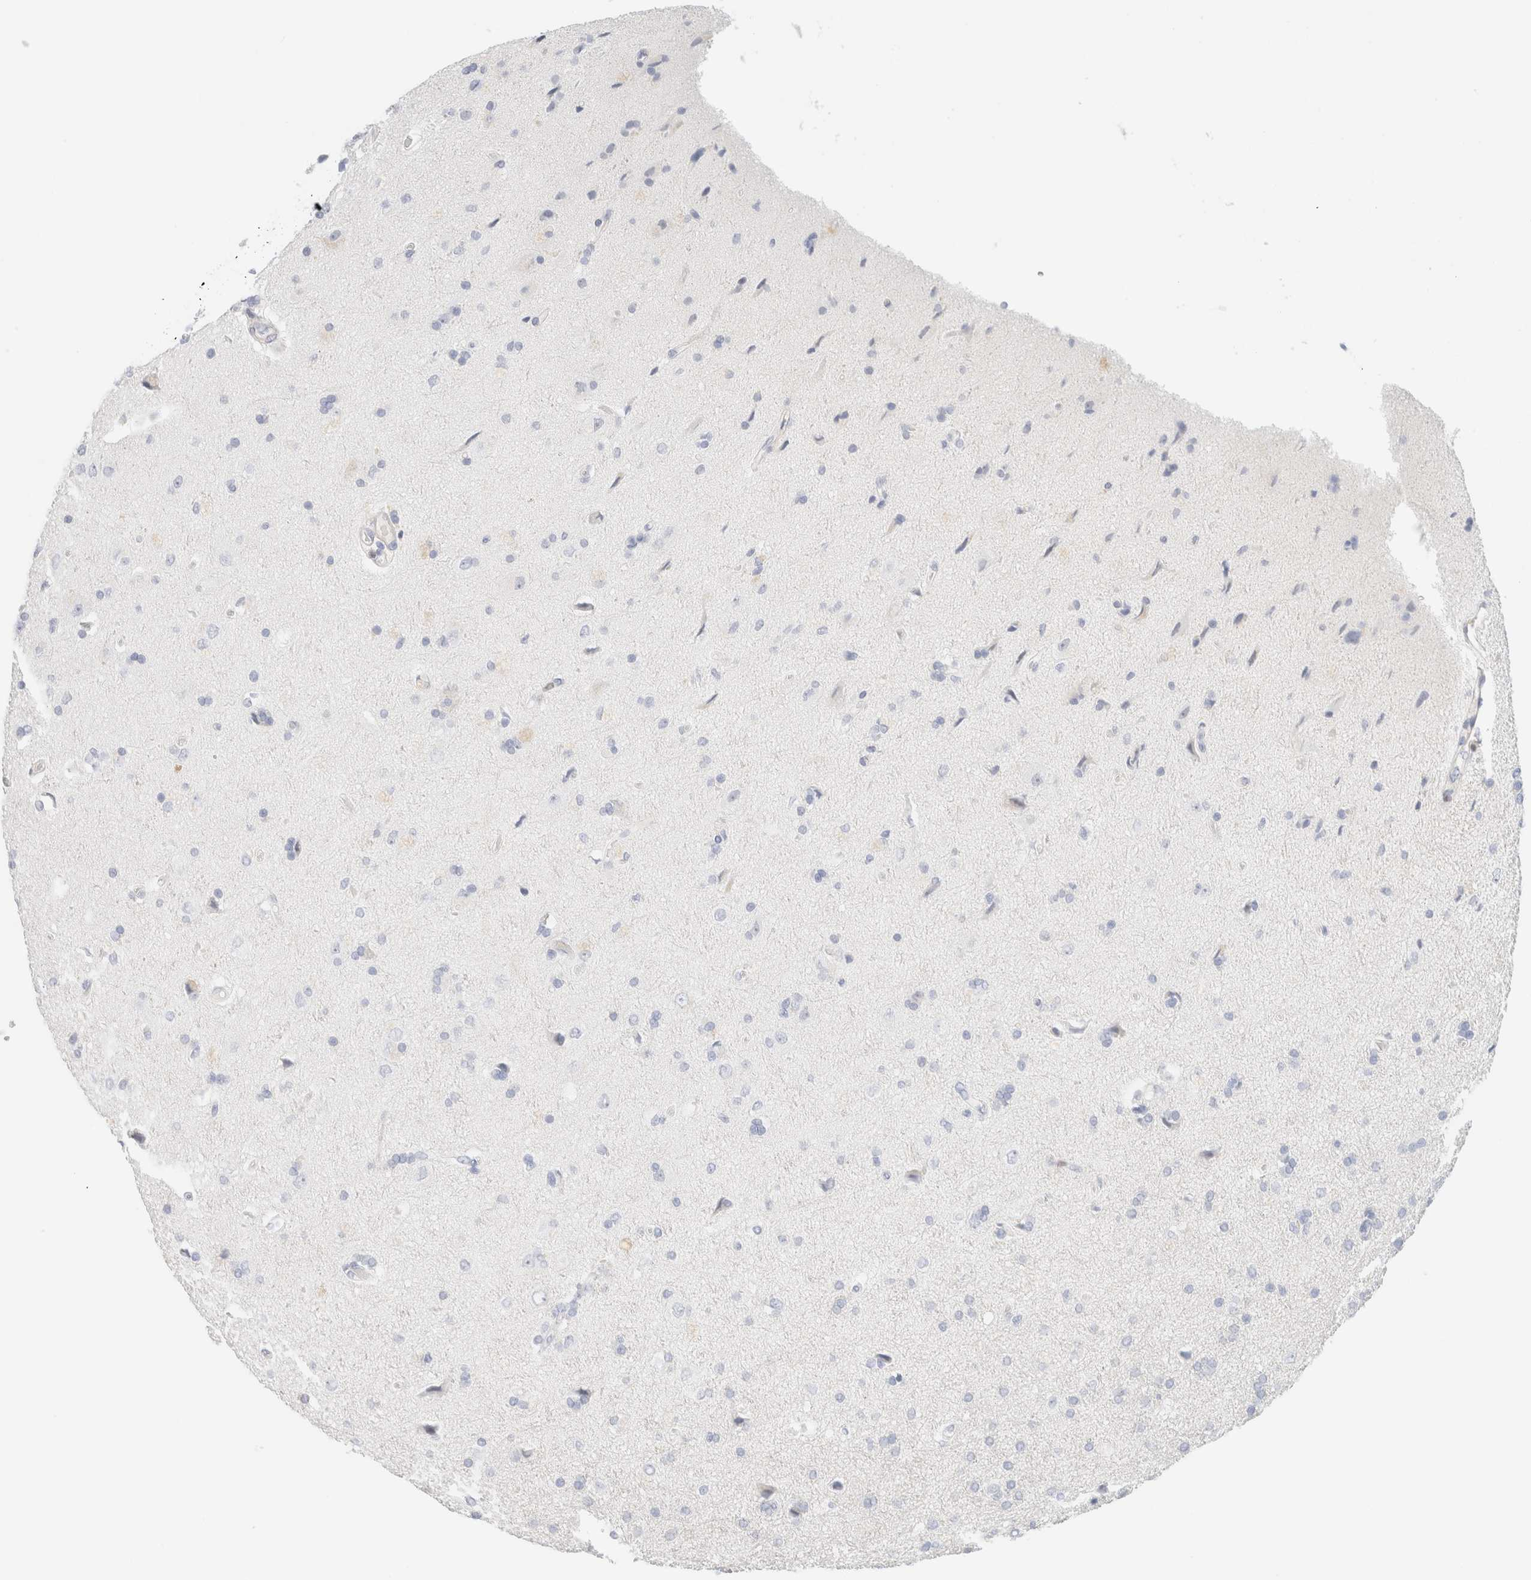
{"staining": {"intensity": "negative", "quantity": "none", "location": "none"}, "tissue": "glioma", "cell_type": "Tumor cells", "image_type": "cancer", "snomed": [{"axis": "morphology", "description": "Glioma, malignant, High grade"}, {"axis": "topography", "description": "Brain"}], "caption": "This is an immunohistochemistry photomicrograph of high-grade glioma (malignant). There is no expression in tumor cells.", "gene": "IKZF3", "patient": {"sex": "male", "age": 72}}